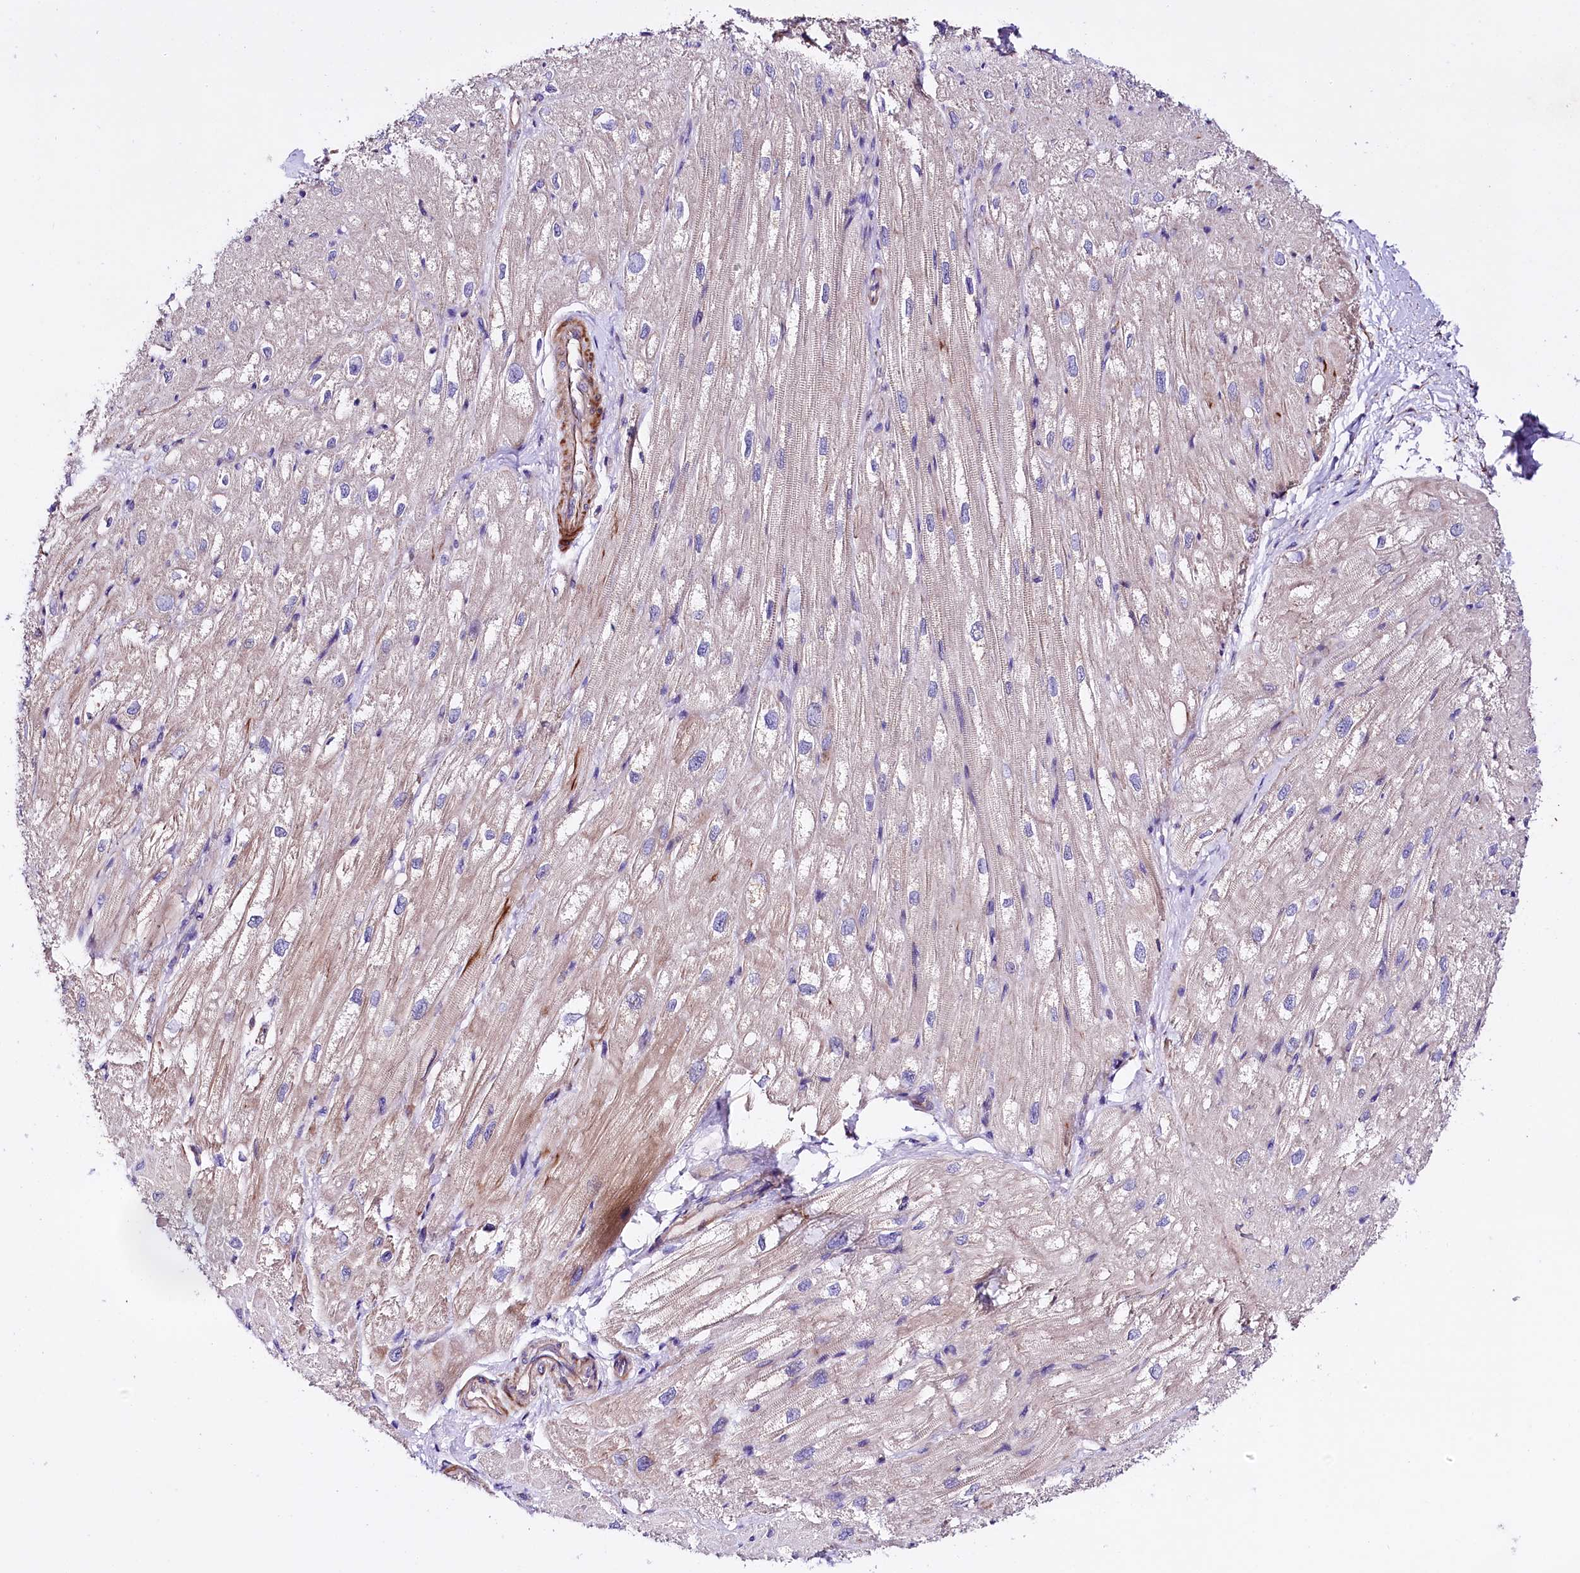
{"staining": {"intensity": "weak", "quantity": "25%-75%", "location": "cytoplasmic/membranous"}, "tissue": "heart muscle", "cell_type": "Cardiomyocytes", "image_type": "normal", "snomed": [{"axis": "morphology", "description": "Normal tissue, NOS"}, {"axis": "topography", "description": "Heart"}], "caption": "Protein expression analysis of normal human heart muscle reveals weak cytoplasmic/membranous staining in approximately 25%-75% of cardiomyocytes. (DAB IHC with brightfield microscopy, high magnification).", "gene": "SLC7A1", "patient": {"sex": "male", "age": 50}}